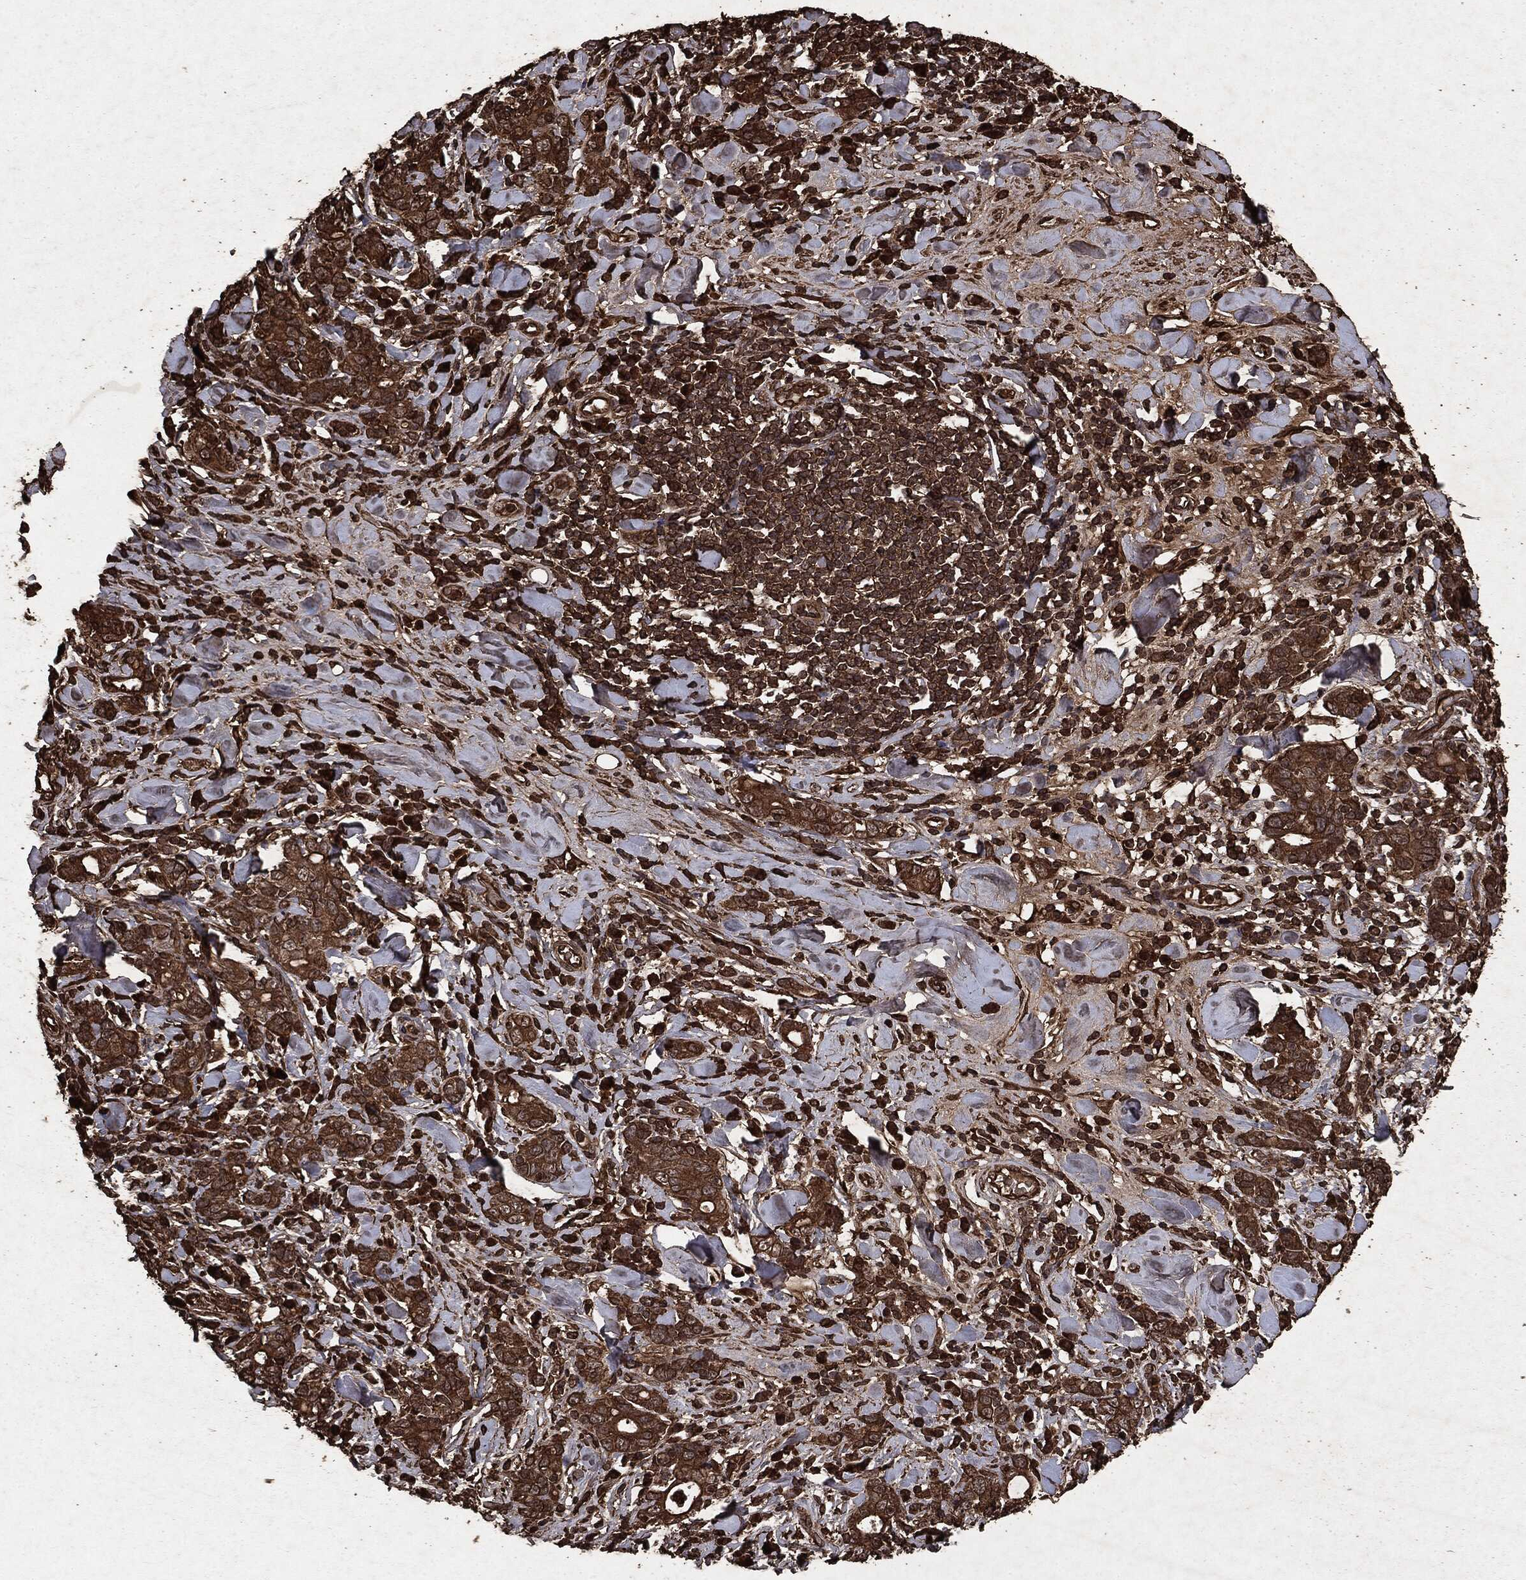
{"staining": {"intensity": "strong", "quantity": ">75%", "location": "cytoplasmic/membranous"}, "tissue": "stomach cancer", "cell_type": "Tumor cells", "image_type": "cancer", "snomed": [{"axis": "morphology", "description": "Adenocarcinoma, NOS"}, {"axis": "topography", "description": "Stomach"}], "caption": "Immunohistochemistry (IHC) of human adenocarcinoma (stomach) demonstrates high levels of strong cytoplasmic/membranous staining in approximately >75% of tumor cells. (DAB (3,3'-diaminobenzidine) IHC with brightfield microscopy, high magnification).", "gene": "ARAF", "patient": {"sex": "male", "age": 79}}